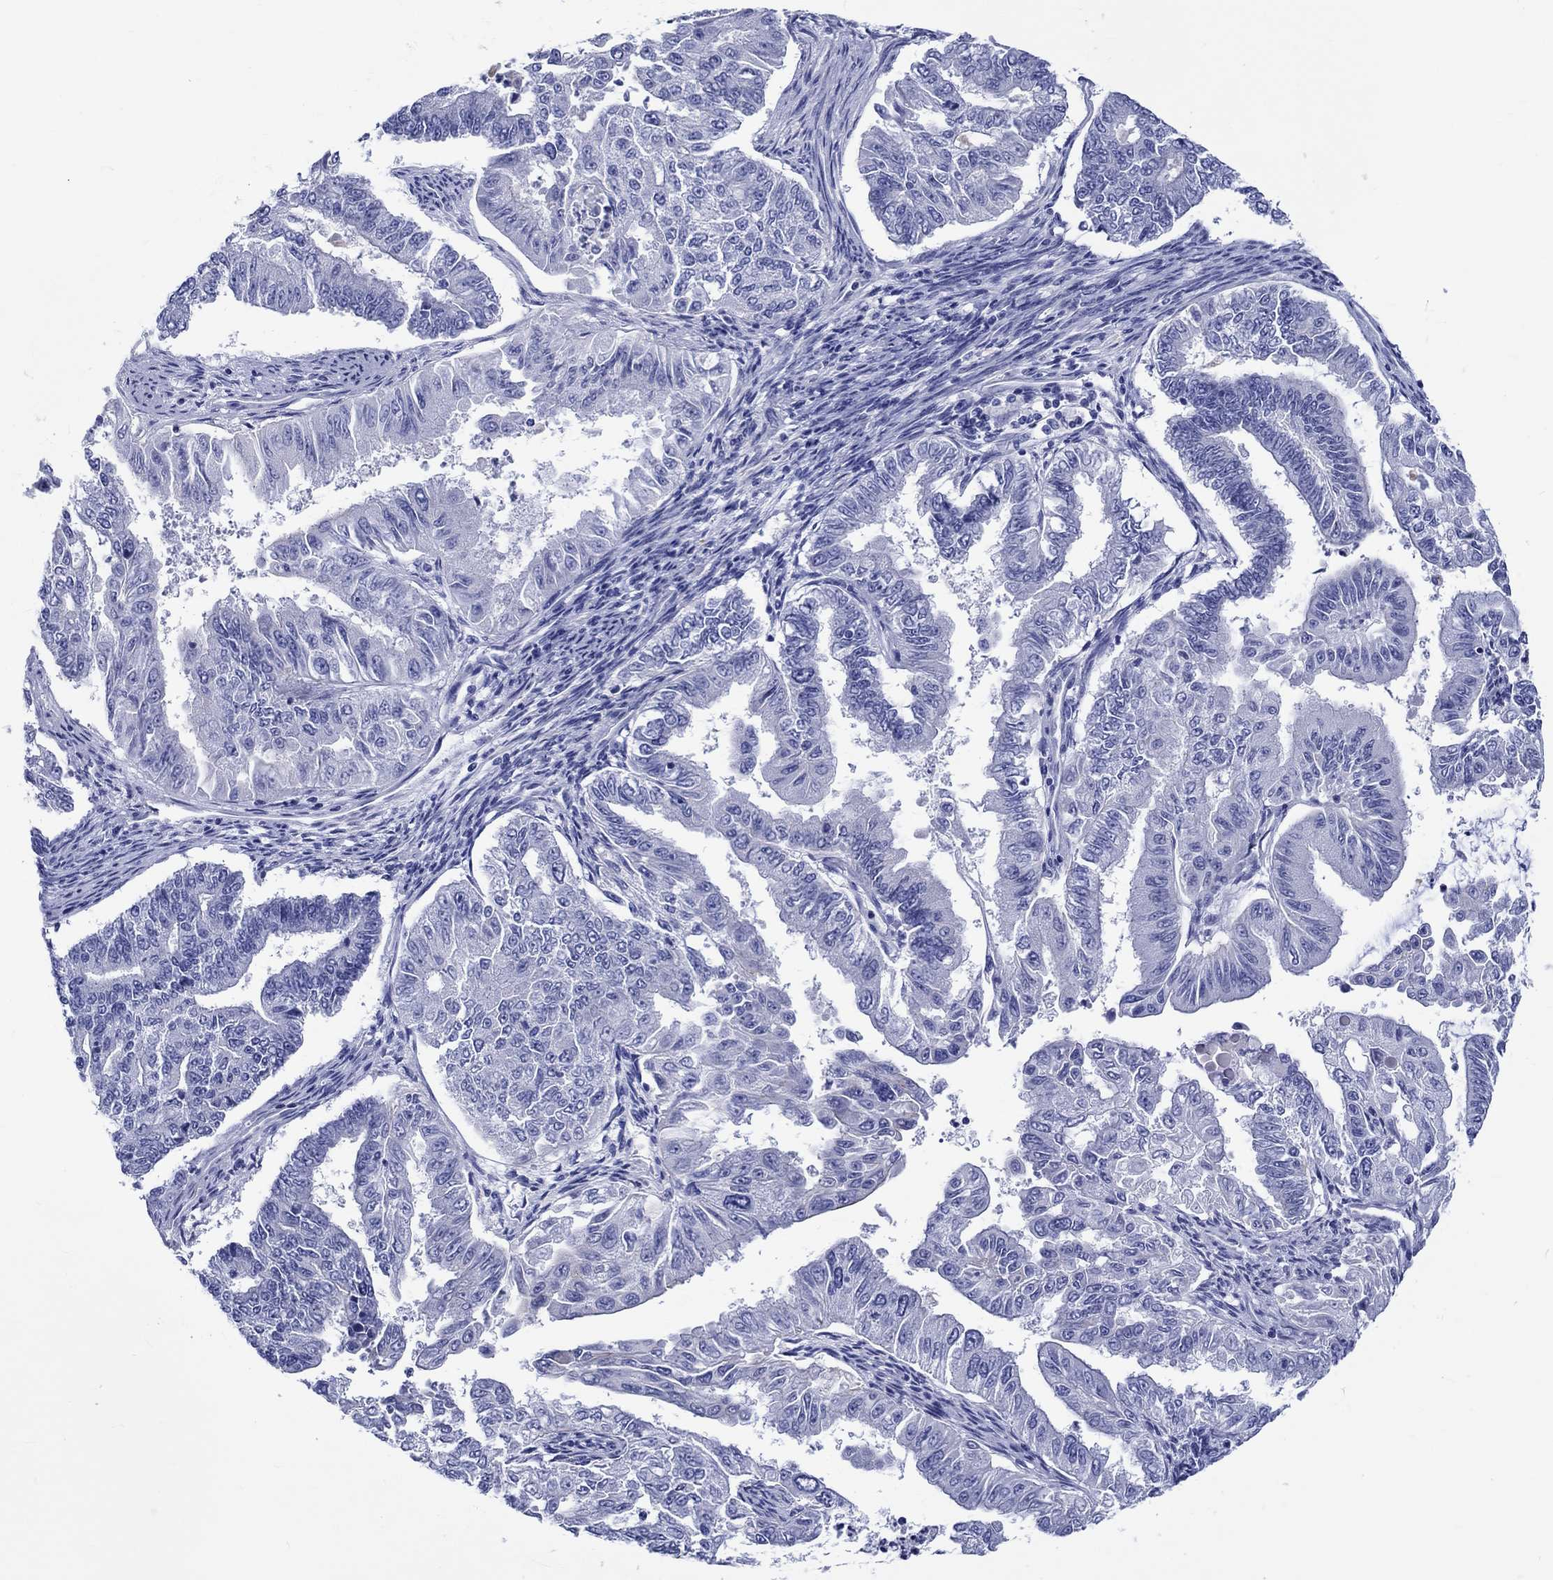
{"staining": {"intensity": "negative", "quantity": "none", "location": "none"}, "tissue": "endometrial cancer", "cell_type": "Tumor cells", "image_type": "cancer", "snomed": [{"axis": "morphology", "description": "Adenocarcinoma, NOS"}, {"axis": "topography", "description": "Uterus"}], "caption": "High power microscopy histopathology image of an immunohistochemistry histopathology image of endometrial cancer, revealing no significant expression in tumor cells.", "gene": "SH2D7", "patient": {"sex": "female", "age": 59}}